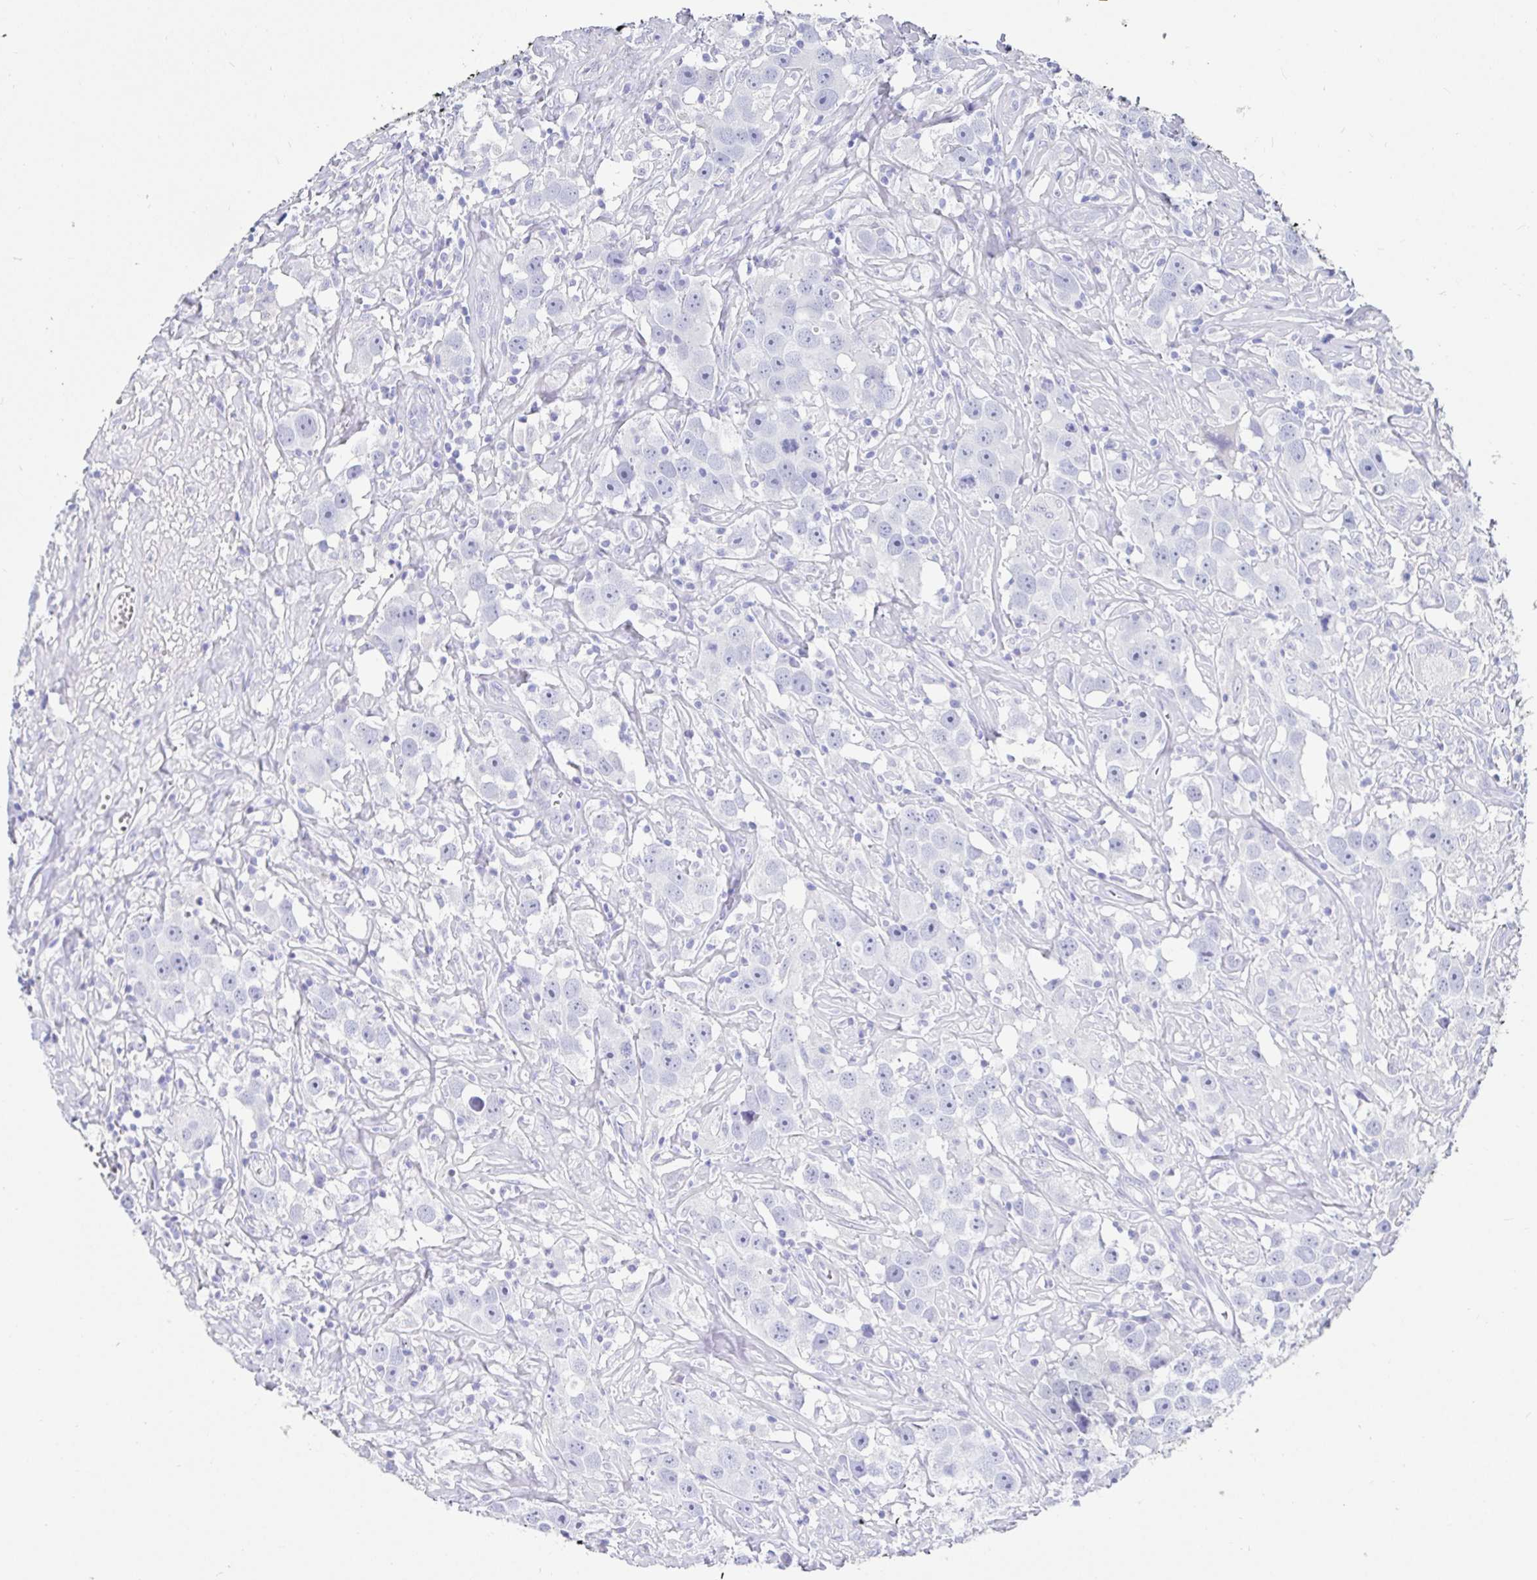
{"staining": {"intensity": "negative", "quantity": "none", "location": "none"}, "tissue": "testis cancer", "cell_type": "Tumor cells", "image_type": "cancer", "snomed": [{"axis": "morphology", "description": "Seminoma, NOS"}, {"axis": "topography", "description": "Testis"}], "caption": "Testis seminoma stained for a protein using immunohistochemistry demonstrates no expression tumor cells.", "gene": "ZPBP2", "patient": {"sex": "male", "age": 49}}